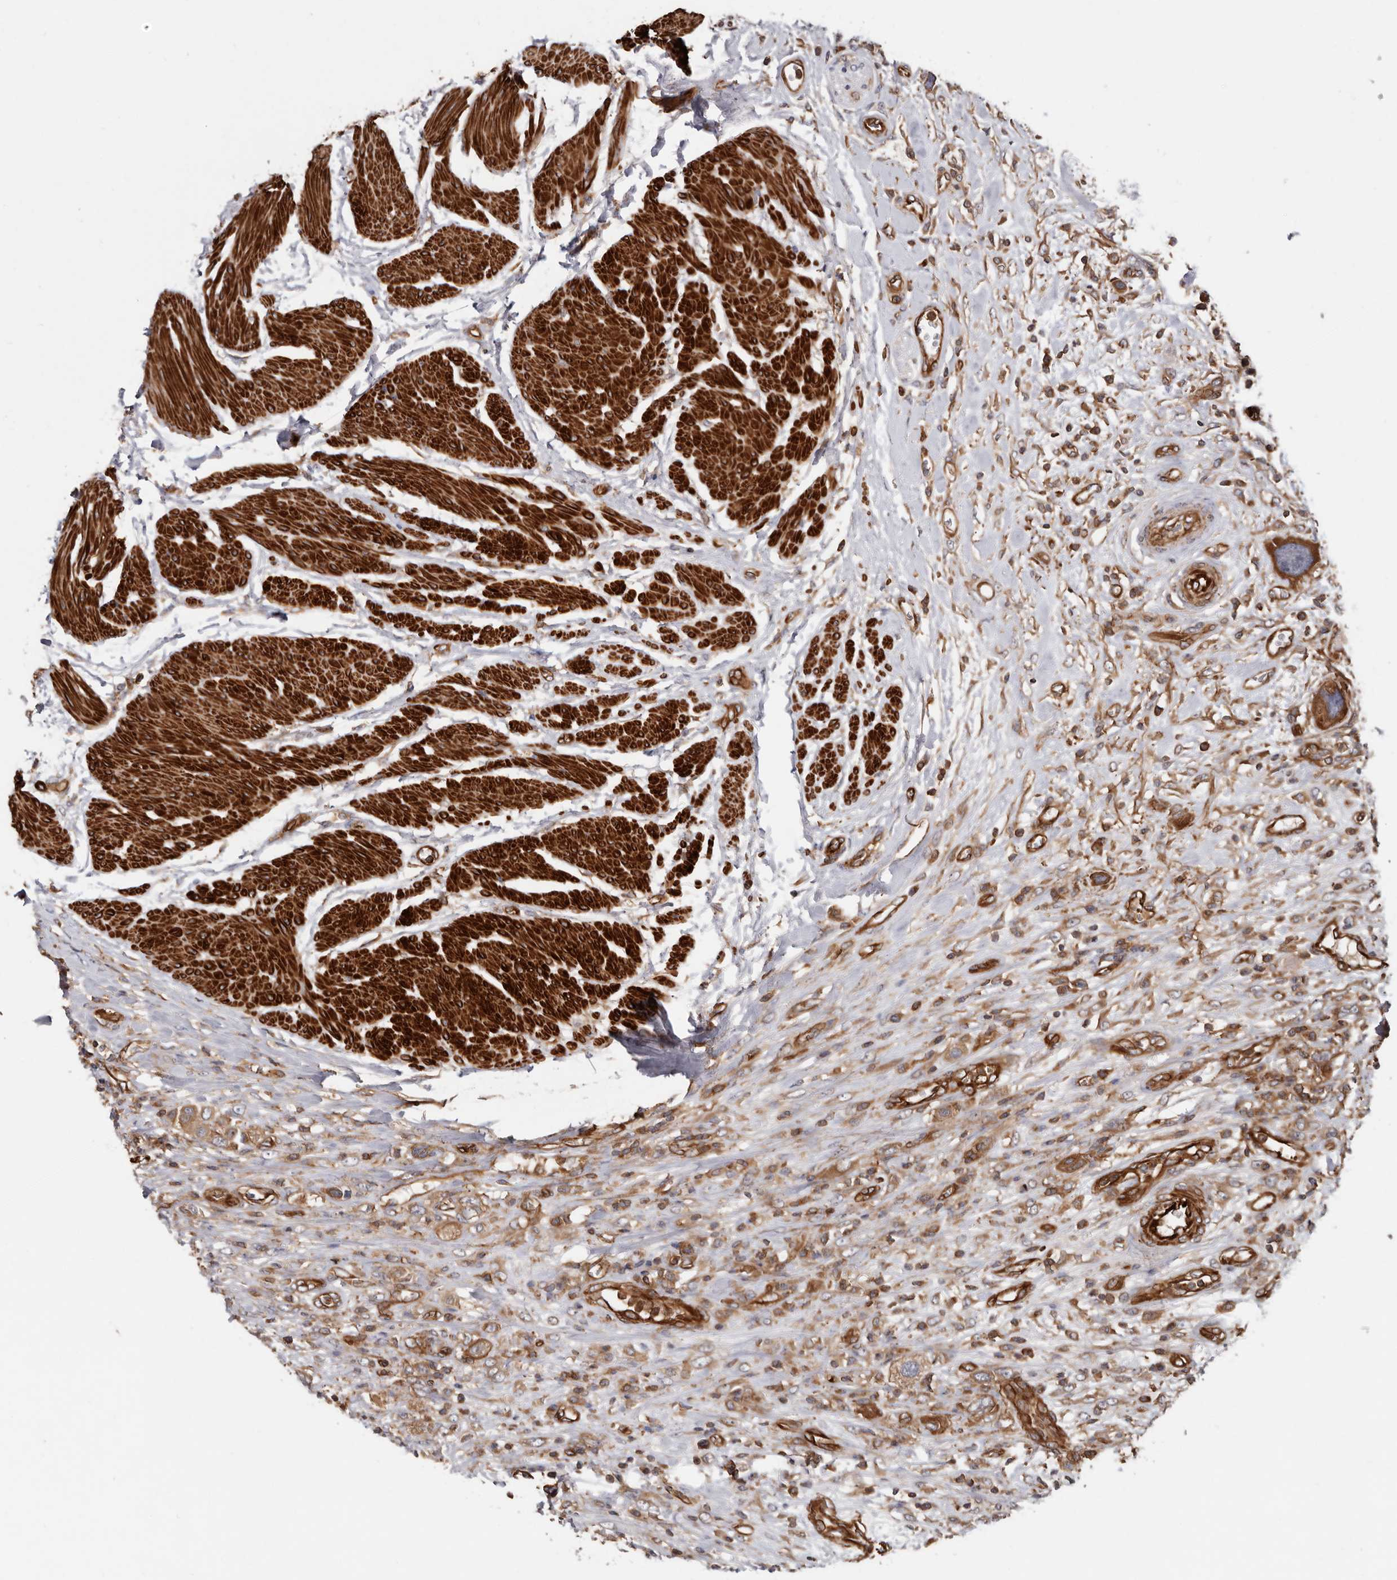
{"staining": {"intensity": "moderate", "quantity": ">75%", "location": "cytoplasmic/membranous"}, "tissue": "urothelial cancer", "cell_type": "Tumor cells", "image_type": "cancer", "snomed": [{"axis": "morphology", "description": "Urothelial carcinoma, High grade"}, {"axis": "topography", "description": "Urinary bladder"}], "caption": "DAB (3,3'-diaminobenzidine) immunohistochemical staining of human urothelial carcinoma (high-grade) shows moderate cytoplasmic/membranous protein expression in approximately >75% of tumor cells. Nuclei are stained in blue.", "gene": "TMC7", "patient": {"sex": "male", "age": 50}}